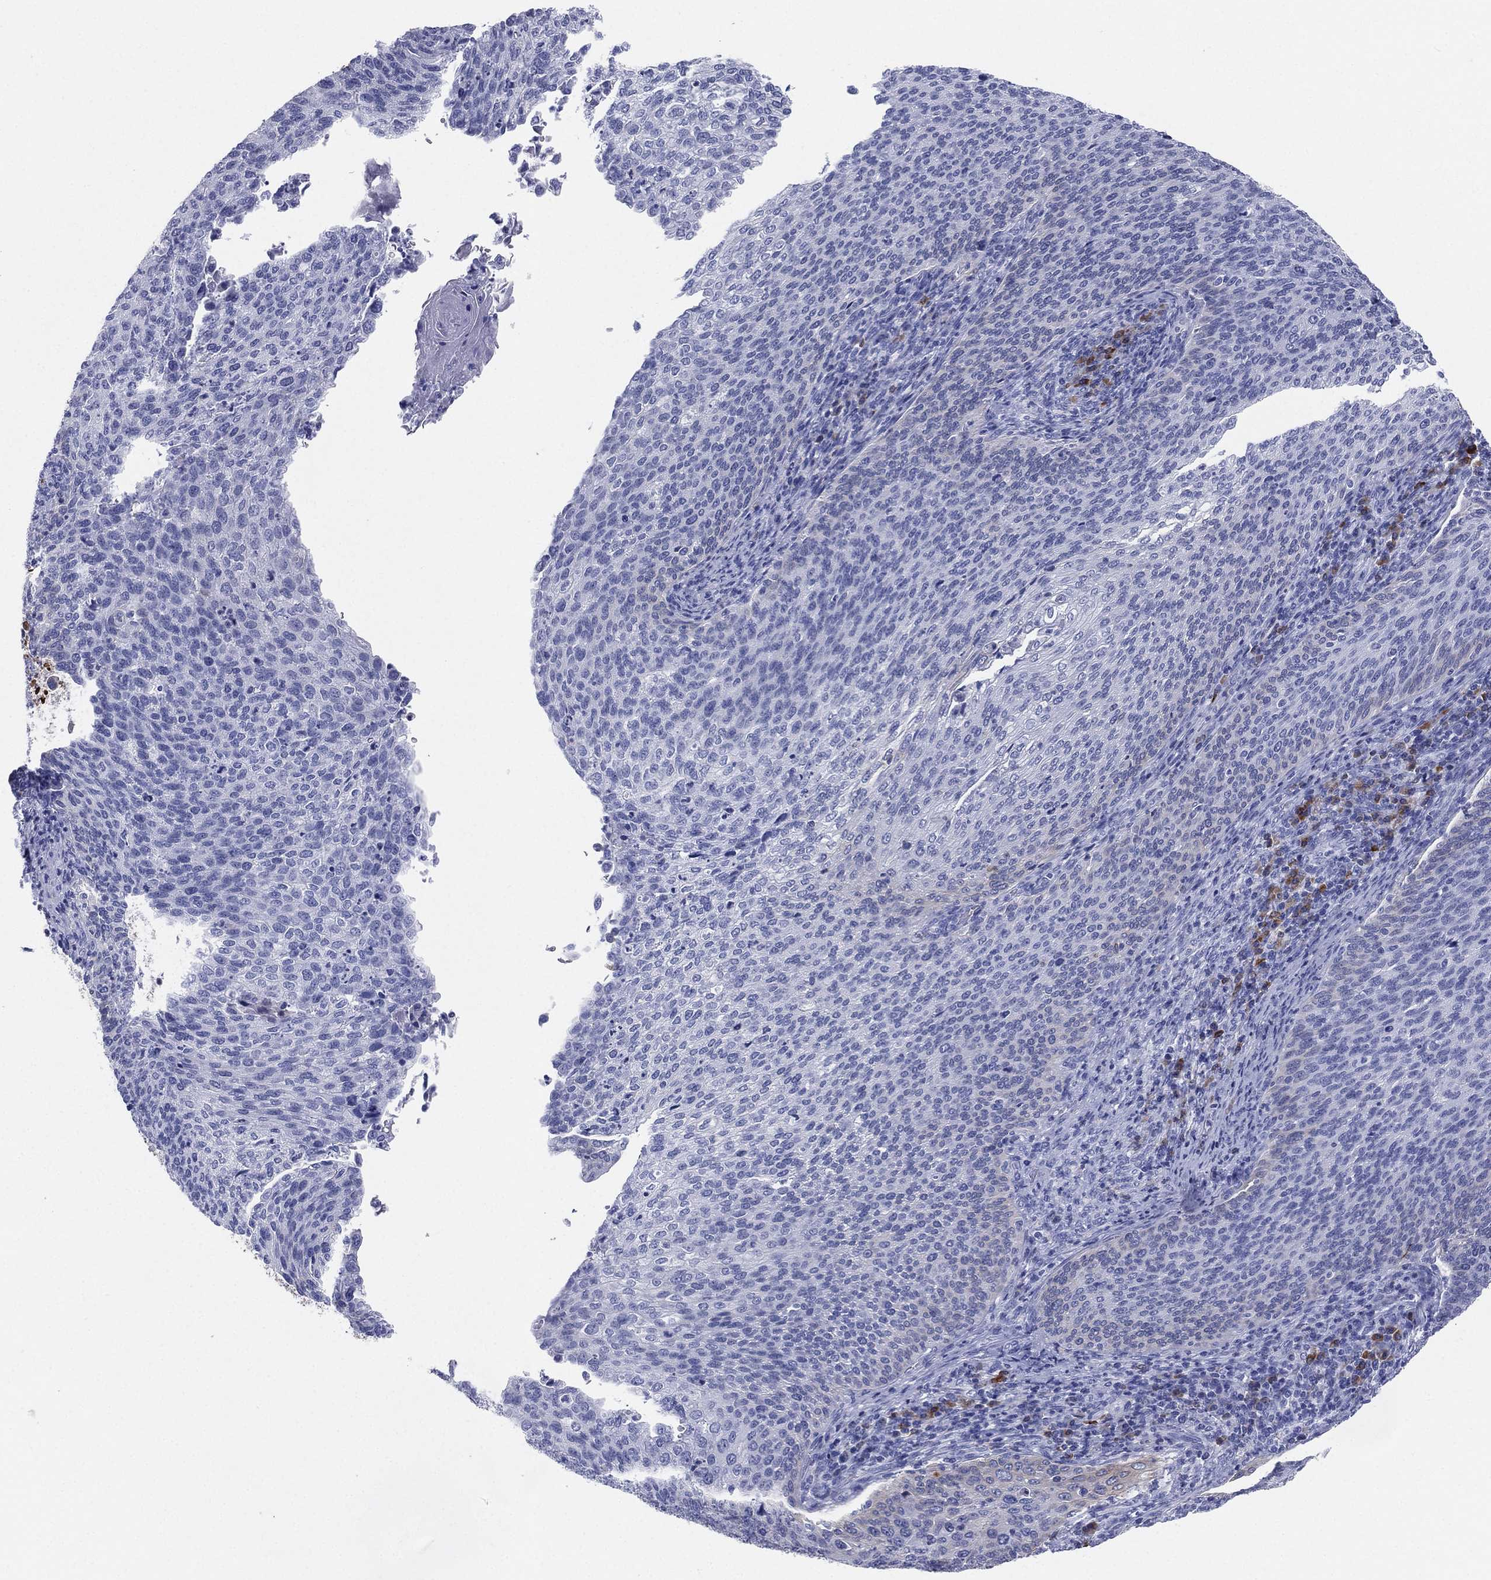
{"staining": {"intensity": "negative", "quantity": "none", "location": "none"}, "tissue": "cervical cancer", "cell_type": "Tumor cells", "image_type": "cancer", "snomed": [{"axis": "morphology", "description": "Squamous cell carcinoma, NOS"}, {"axis": "topography", "description": "Cervix"}], "caption": "IHC micrograph of neoplastic tissue: human squamous cell carcinoma (cervical) stained with DAB reveals no significant protein positivity in tumor cells.", "gene": "CD79A", "patient": {"sex": "female", "age": 52}}